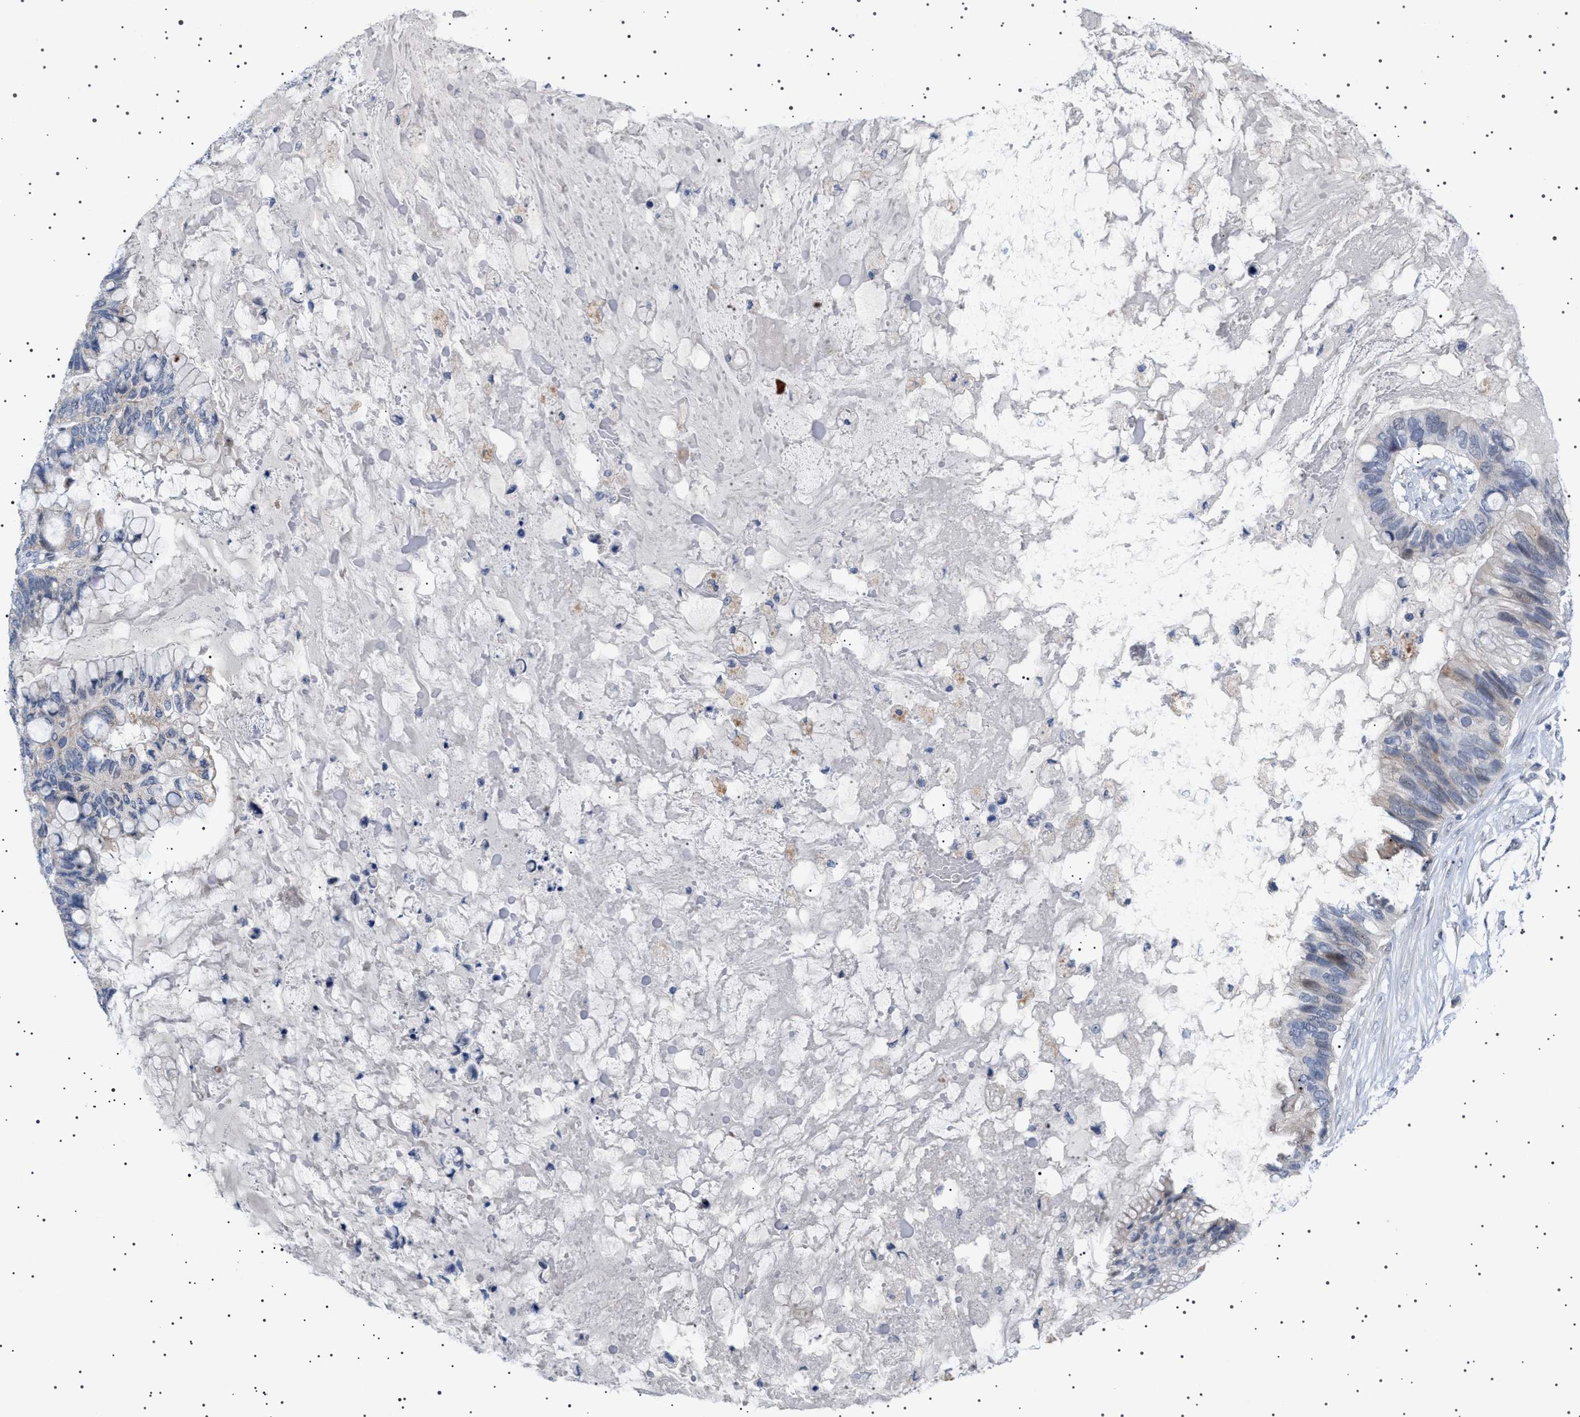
{"staining": {"intensity": "weak", "quantity": "<25%", "location": "cytoplasmic/membranous"}, "tissue": "ovarian cancer", "cell_type": "Tumor cells", "image_type": "cancer", "snomed": [{"axis": "morphology", "description": "Cystadenocarcinoma, mucinous, NOS"}, {"axis": "topography", "description": "Ovary"}], "caption": "This is an IHC micrograph of human ovarian cancer. There is no staining in tumor cells.", "gene": "HTR1A", "patient": {"sex": "female", "age": 80}}